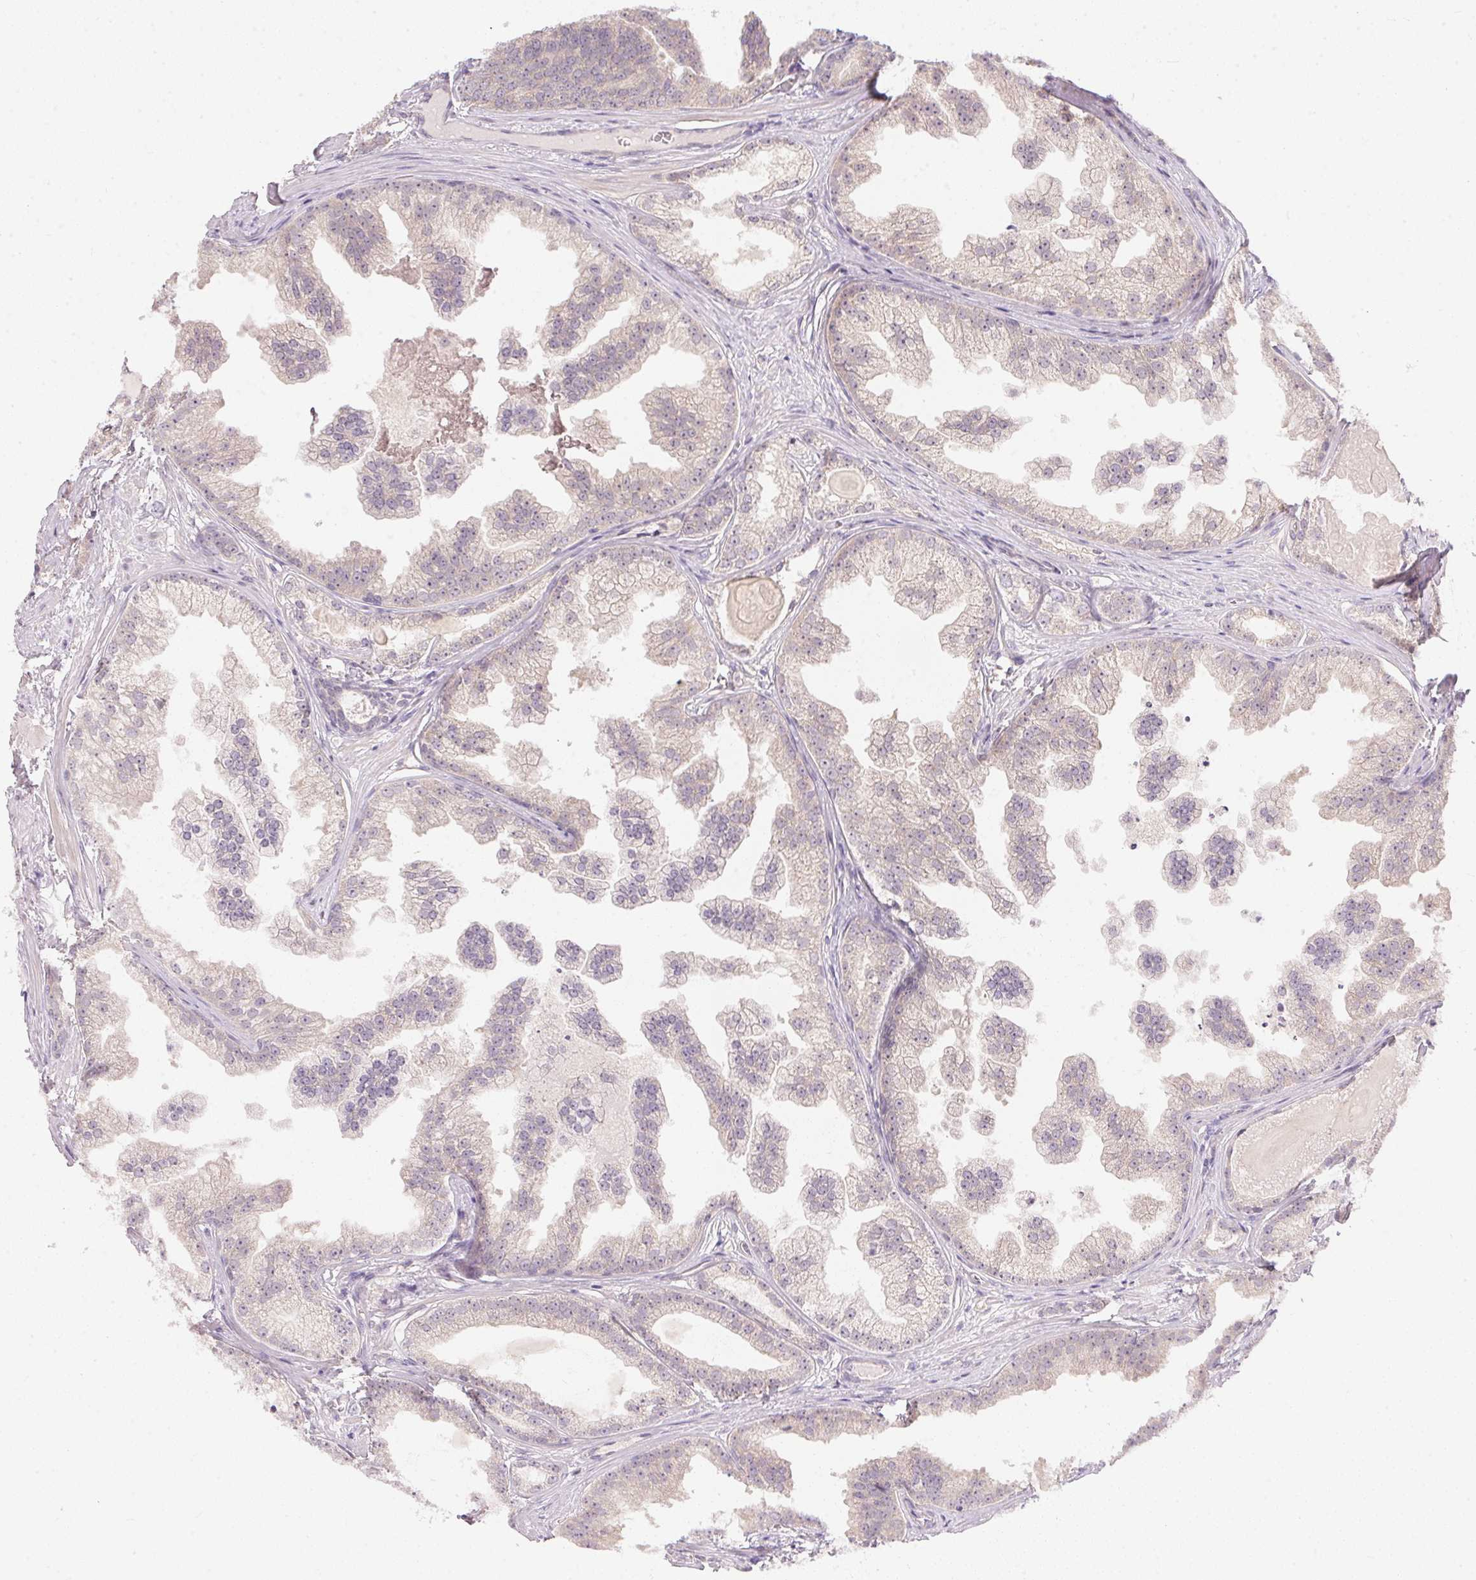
{"staining": {"intensity": "negative", "quantity": "none", "location": "none"}, "tissue": "prostate cancer", "cell_type": "Tumor cells", "image_type": "cancer", "snomed": [{"axis": "morphology", "description": "Adenocarcinoma, Low grade"}, {"axis": "topography", "description": "Prostate"}], "caption": "Human prostate cancer (adenocarcinoma (low-grade)) stained for a protein using immunohistochemistry displays no positivity in tumor cells.", "gene": "TTC23L", "patient": {"sex": "male", "age": 65}}